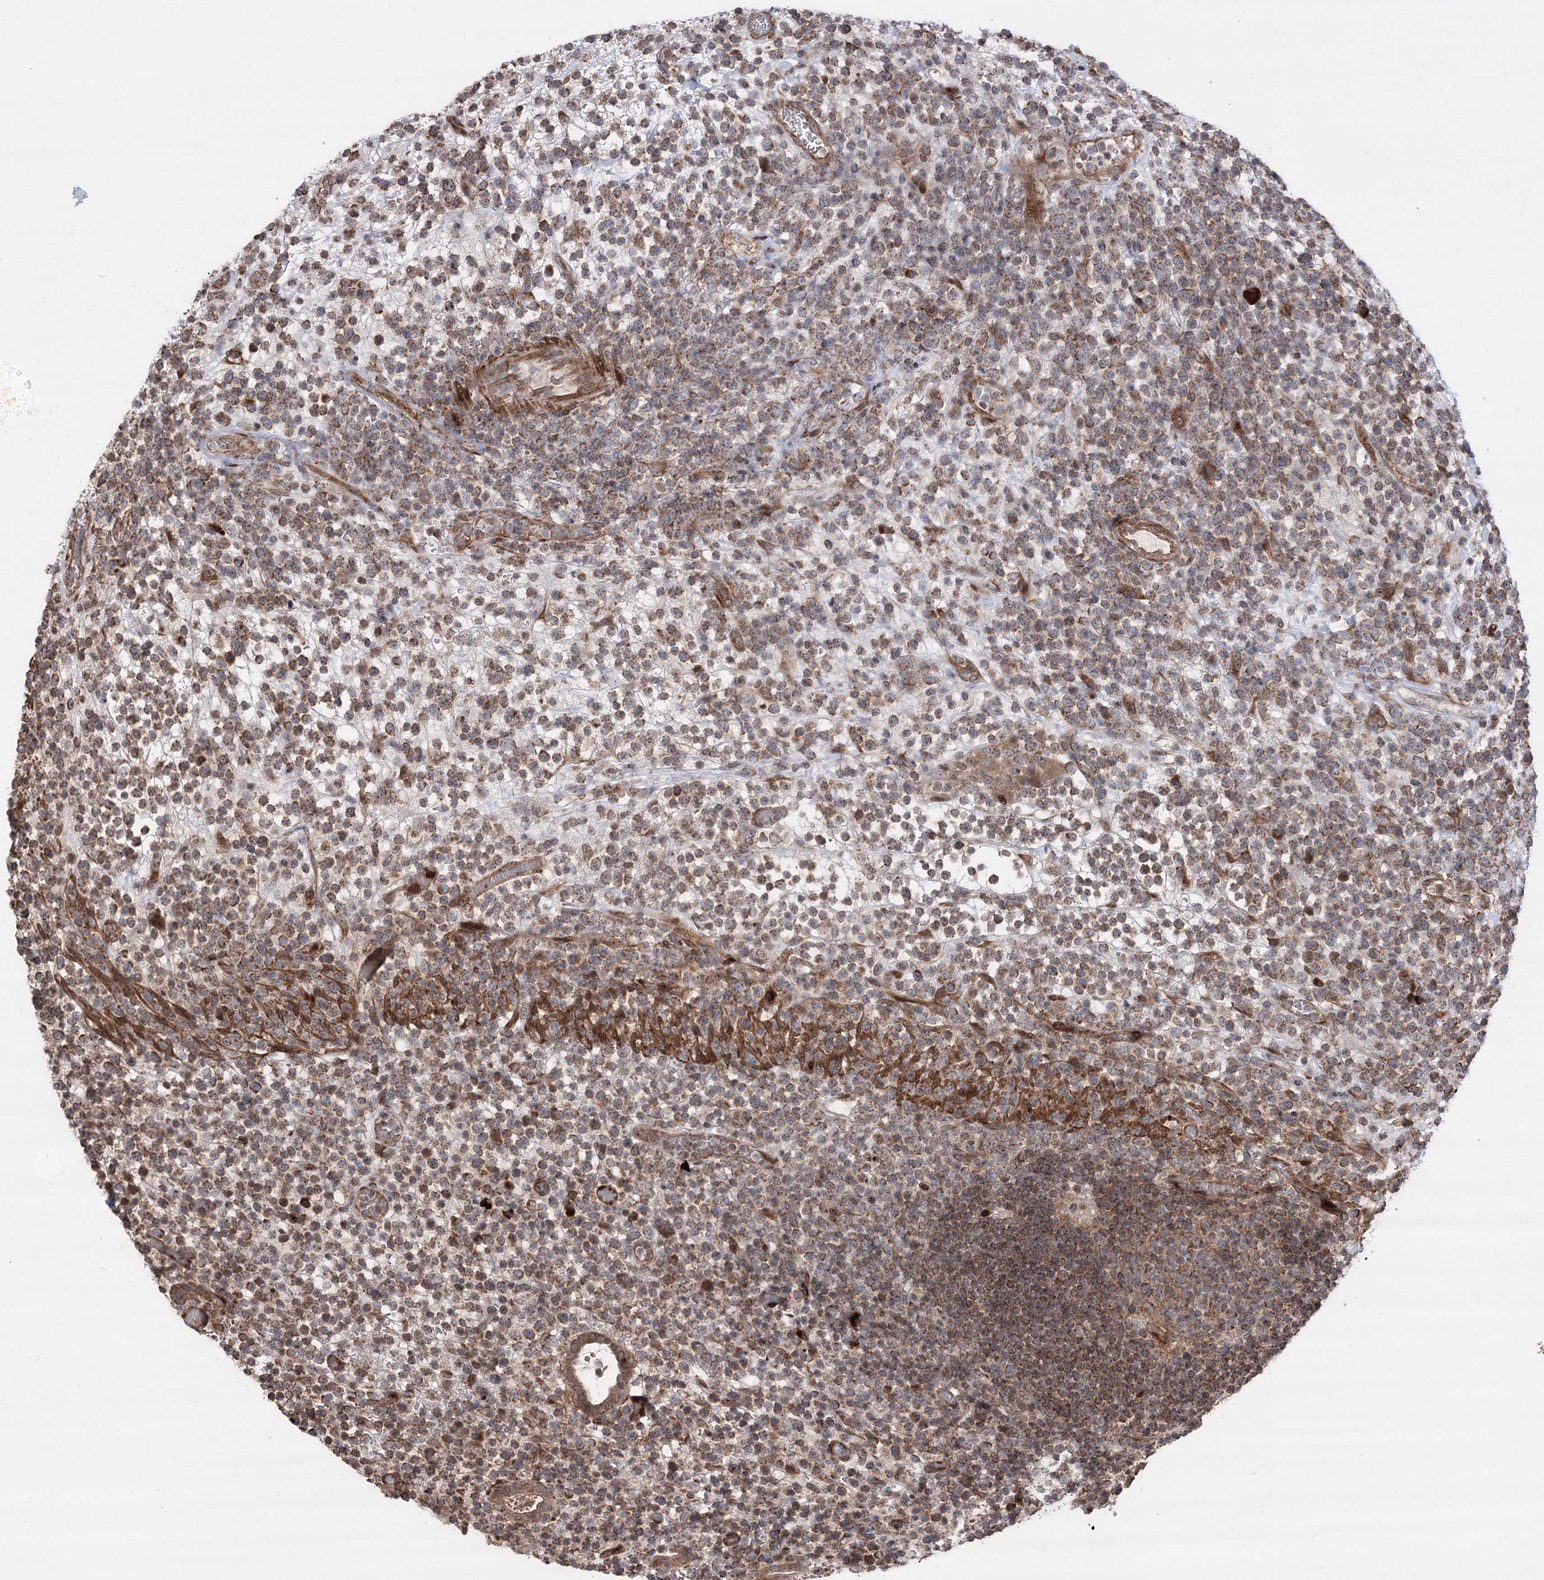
{"staining": {"intensity": "moderate", "quantity": "25%-75%", "location": "cytoplasmic/membranous"}, "tissue": "lymphoma", "cell_type": "Tumor cells", "image_type": "cancer", "snomed": [{"axis": "morphology", "description": "Malignant lymphoma, non-Hodgkin's type, High grade"}, {"axis": "topography", "description": "Colon"}], "caption": "Brown immunohistochemical staining in malignant lymphoma, non-Hodgkin's type (high-grade) exhibits moderate cytoplasmic/membranous expression in approximately 25%-75% of tumor cells. The protein of interest is stained brown, and the nuclei are stained in blue (DAB IHC with brightfield microscopy, high magnification).", "gene": "TENM2", "patient": {"sex": "female", "age": 53}}